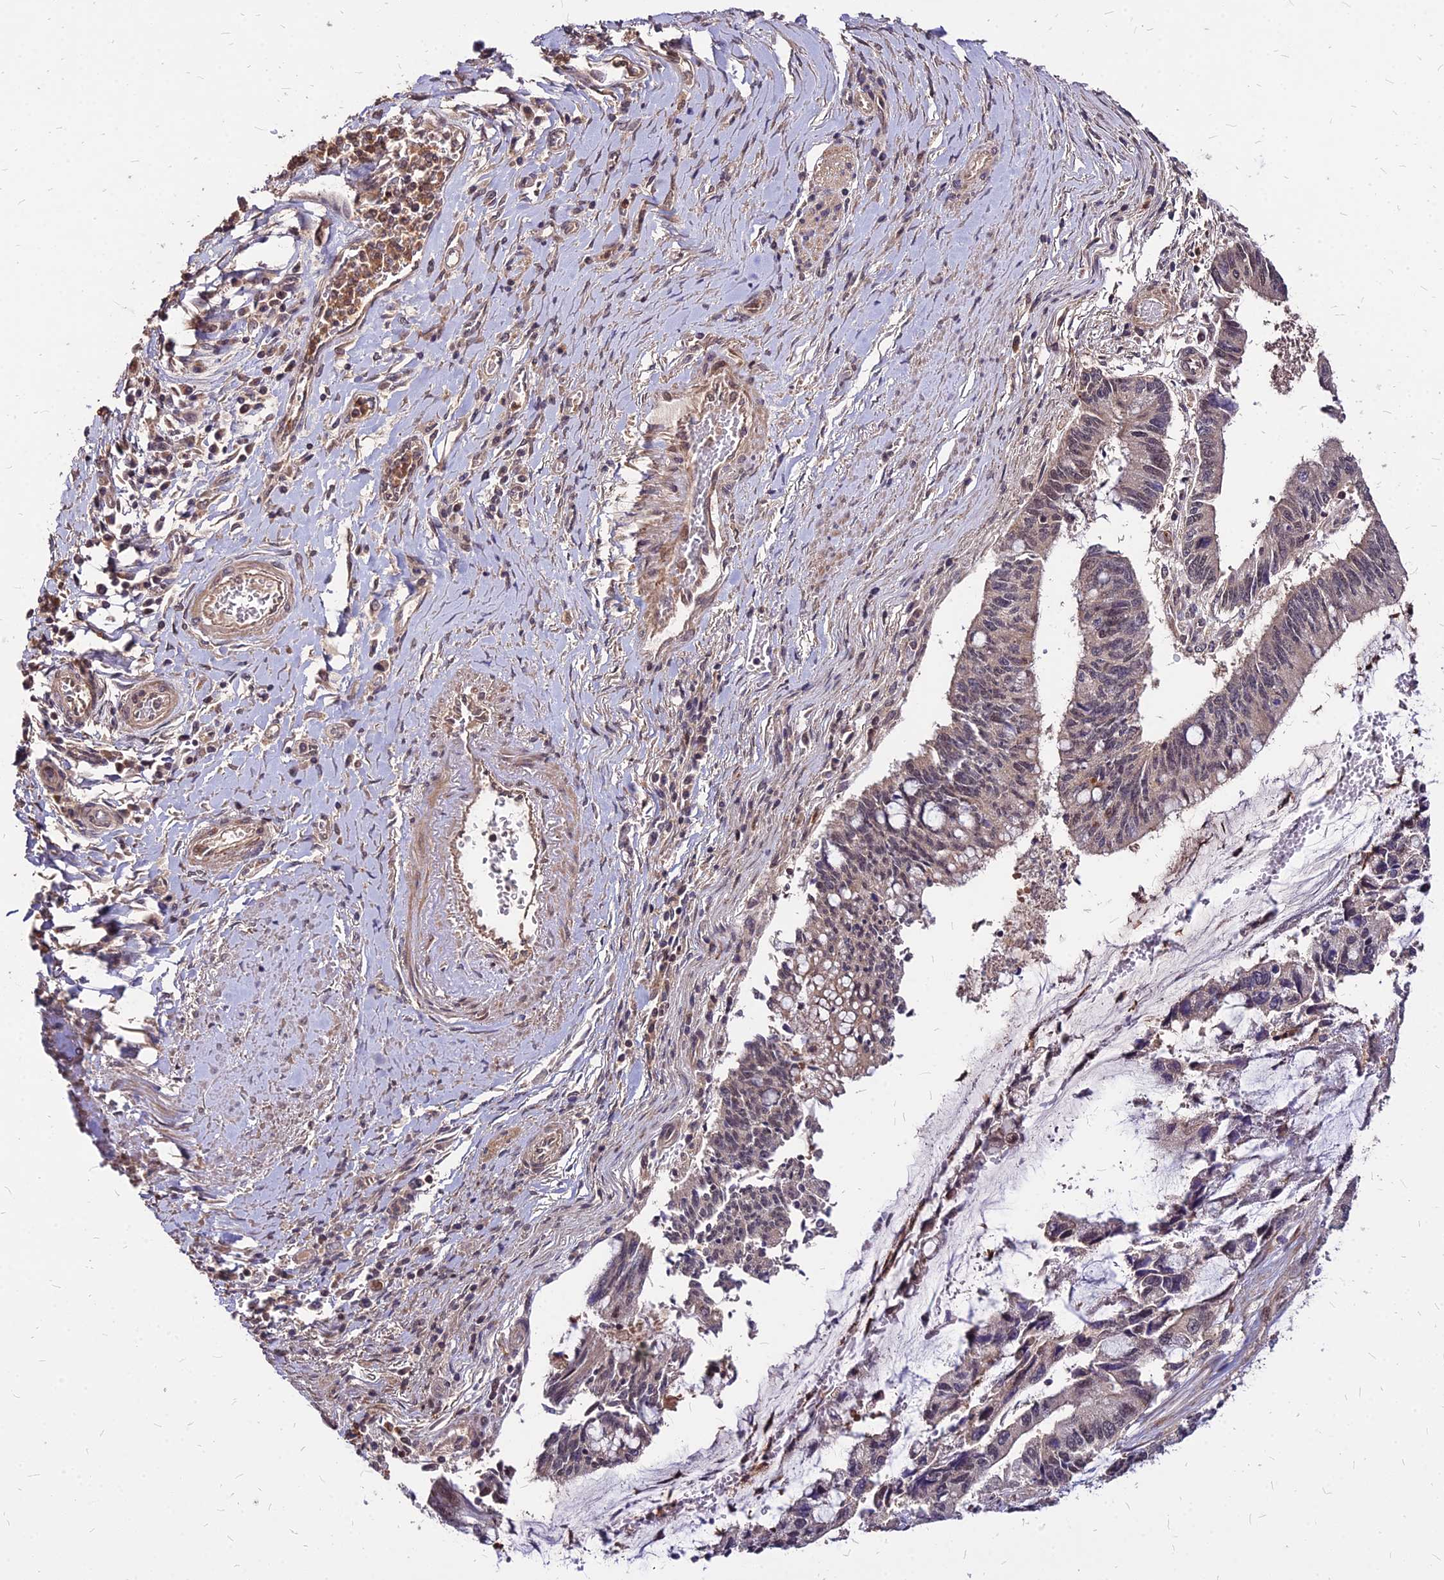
{"staining": {"intensity": "weak", "quantity": "<25%", "location": "nuclear"}, "tissue": "pancreatic cancer", "cell_type": "Tumor cells", "image_type": "cancer", "snomed": [{"axis": "morphology", "description": "Adenocarcinoma, NOS"}, {"axis": "topography", "description": "Pancreas"}], "caption": "IHC histopathology image of neoplastic tissue: human pancreatic adenocarcinoma stained with DAB (3,3'-diaminobenzidine) displays no significant protein positivity in tumor cells.", "gene": "APBA3", "patient": {"sex": "female", "age": 50}}